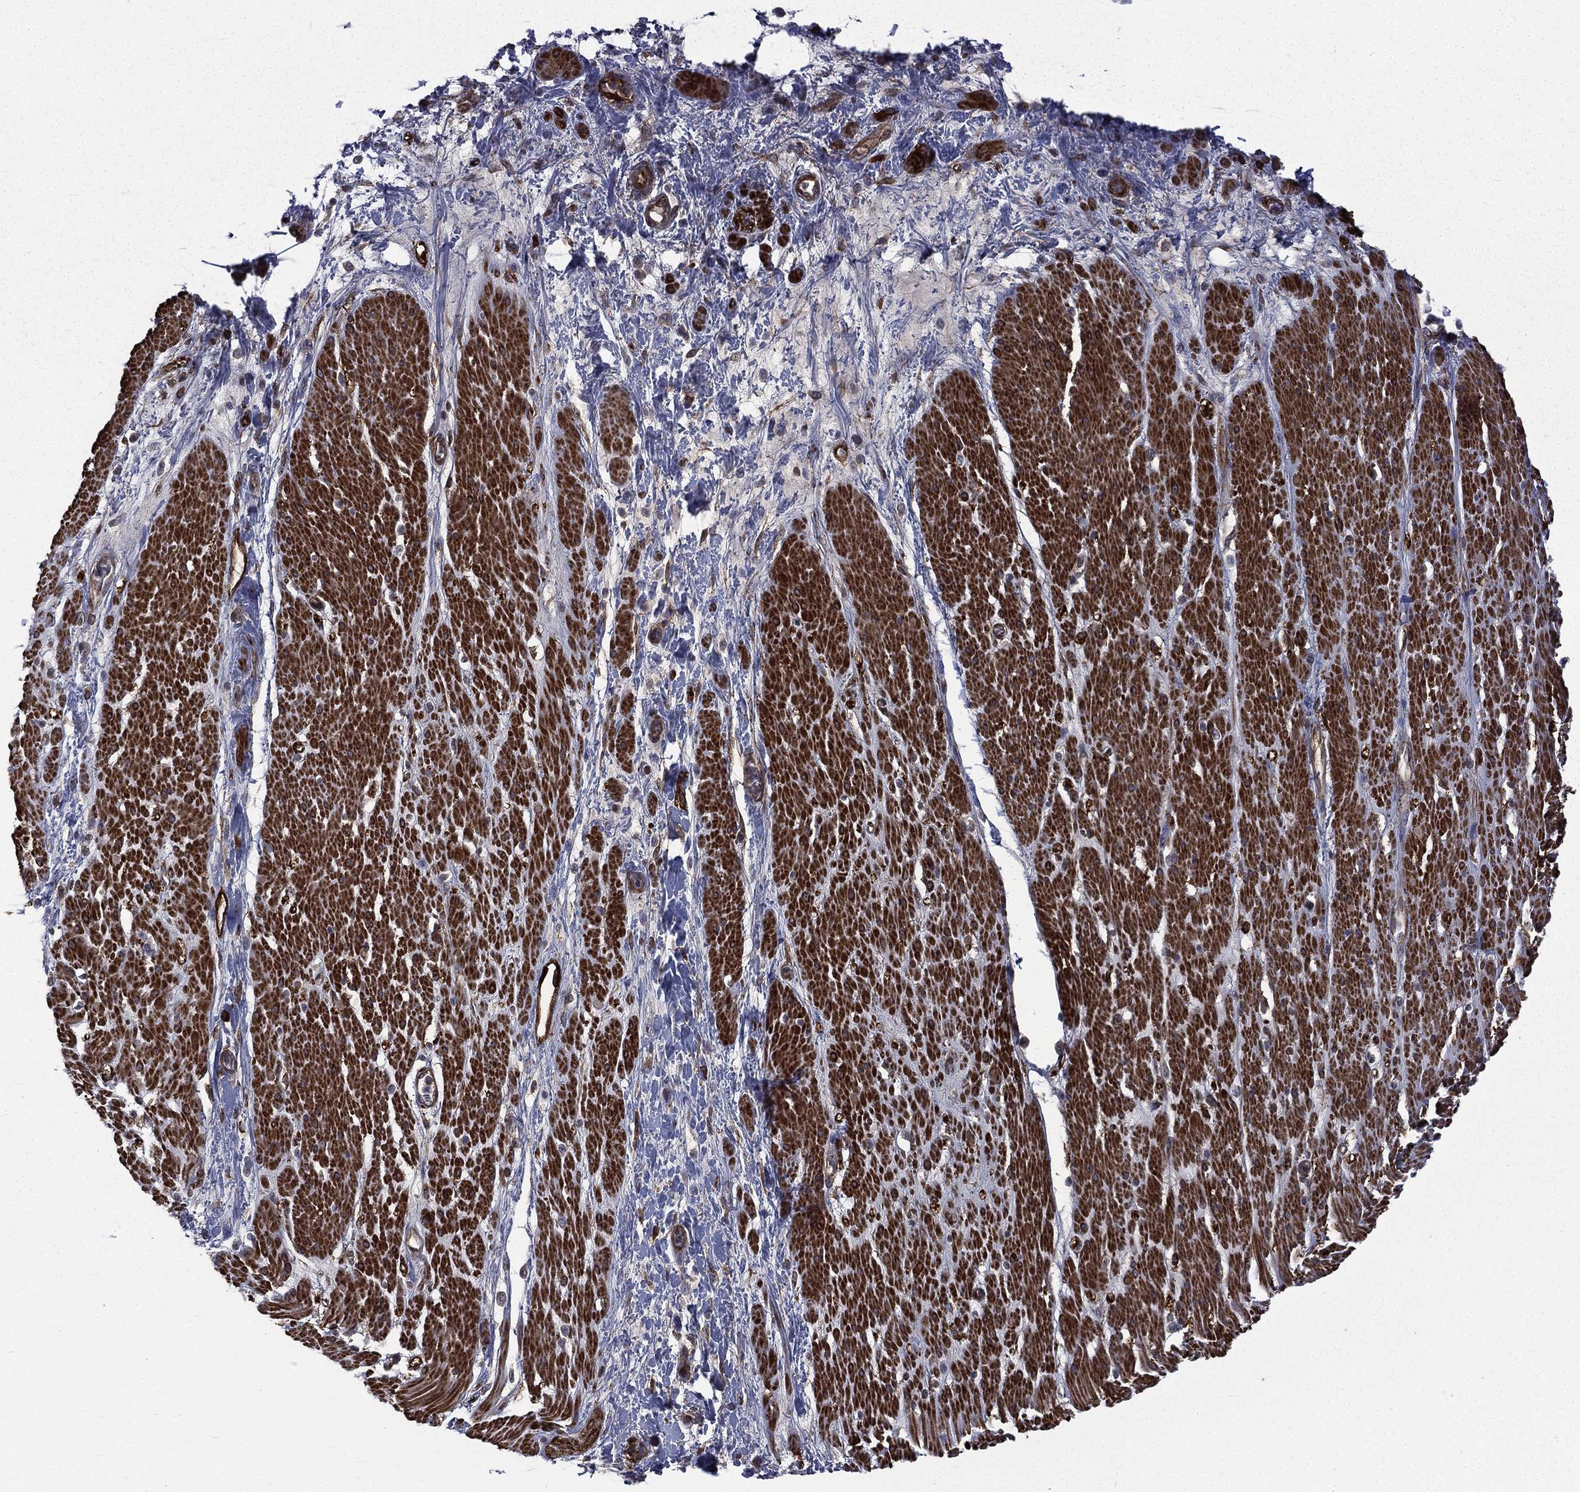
{"staining": {"intensity": "strong", "quantity": ">75%", "location": "cytoplasmic/membranous"}, "tissue": "smooth muscle", "cell_type": "Smooth muscle cells", "image_type": "normal", "snomed": [{"axis": "morphology", "description": "Normal tissue, NOS"}, {"axis": "topography", "description": "Soft tissue"}, {"axis": "topography", "description": "Smooth muscle"}], "caption": "Immunohistochemistry (IHC) of normal smooth muscle reveals high levels of strong cytoplasmic/membranous positivity in about >75% of smooth muscle cells. (brown staining indicates protein expression, while blue staining denotes nuclei).", "gene": "PPFIBP1", "patient": {"sex": "male", "age": 72}}